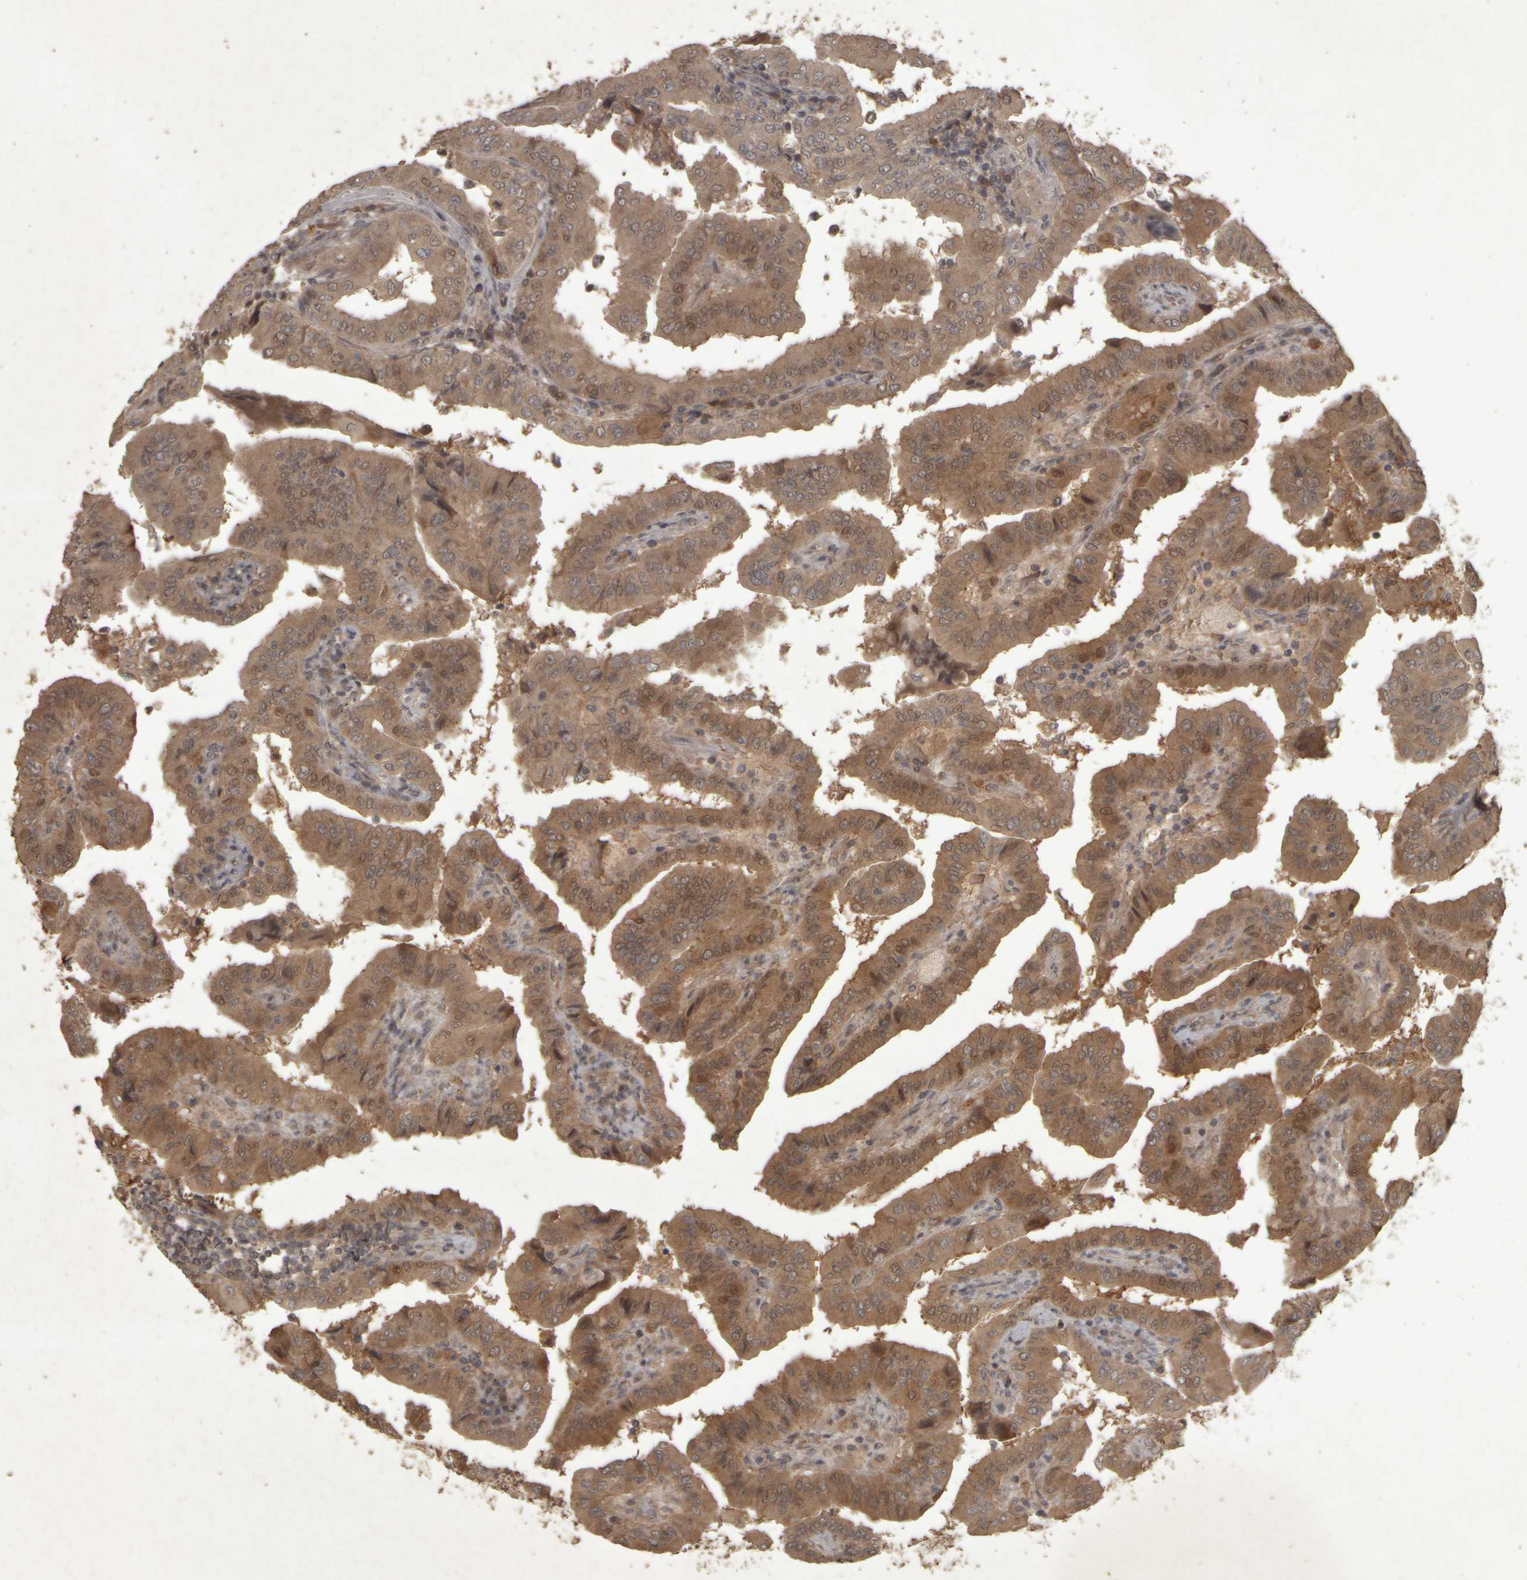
{"staining": {"intensity": "moderate", "quantity": ">75%", "location": "cytoplasmic/membranous,nuclear"}, "tissue": "thyroid cancer", "cell_type": "Tumor cells", "image_type": "cancer", "snomed": [{"axis": "morphology", "description": "Papillary adenocarcinoma, NOS"}, {"axis": "topography", "description": "Thyroid gland"}], "caption": "Moderate cytoplasmic/membranous and nuclear protein staining is present in approximately >75% of tumor cells in thyroid cancer.", "gene": "ACO1", "patient": {"sex": "male", "age": 33}}